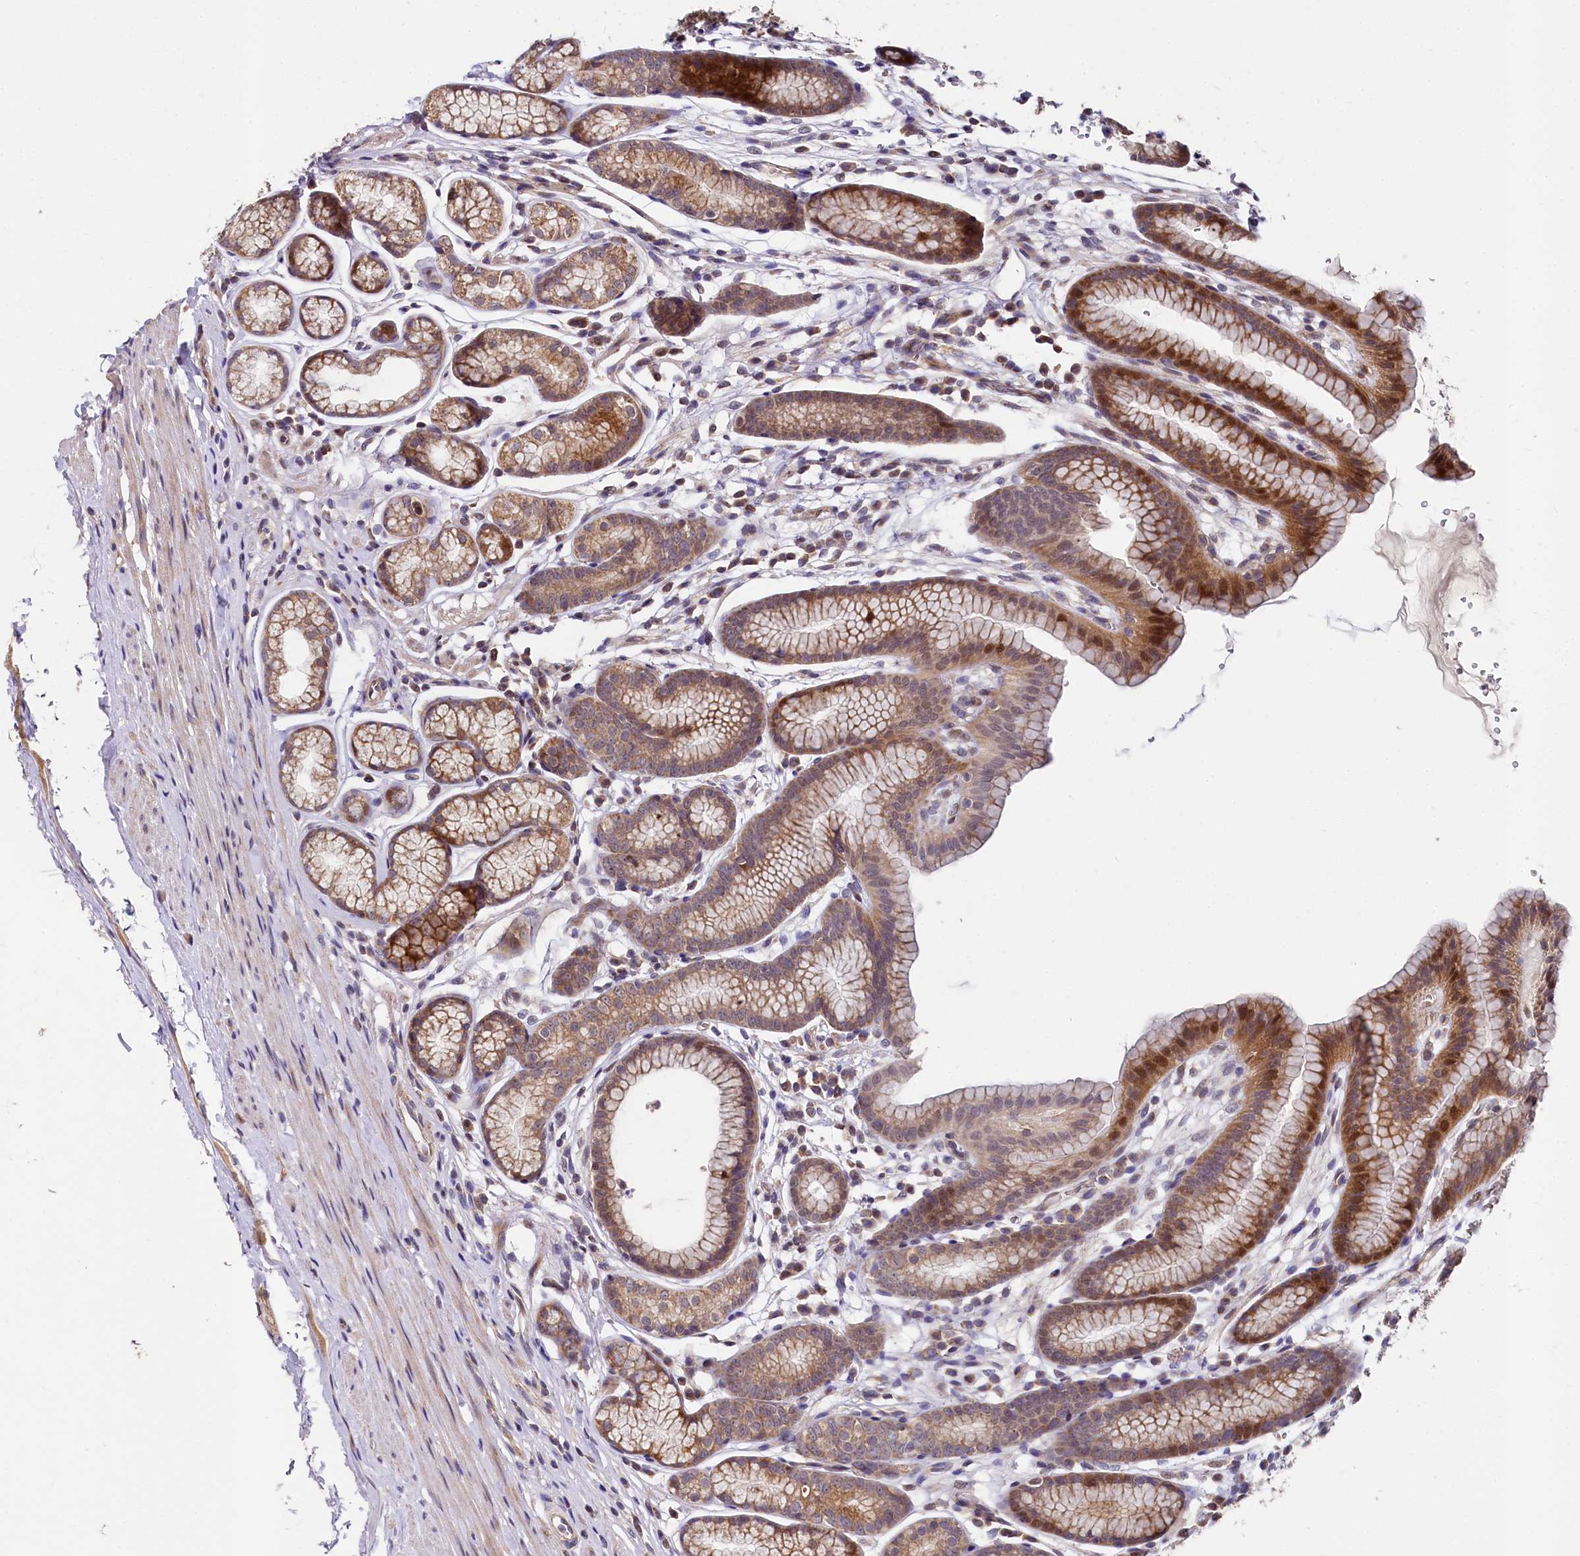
{"staining": {"intensity": "moderate", "quantity": ">75%", "location": "cytoplasmic/membranous,nuclear"}, "tissue": "stomach", "cell_type": "Glandular cells", "image_type": "normal", "snomed": [{"axis": "morphology", "description": "Normal tissue, NOS"}, {"axis": "topography", "description": "Stomach"}], "caption": "Immunohistochemistry (DAB) staining of benign stomach exhibits moderate cytoplasmic/membranous,nuclear protein expression in approximately >75% of glandular cells.", "gene": "SPRYD3", "patient": {"sex": "male", "age": 42}}